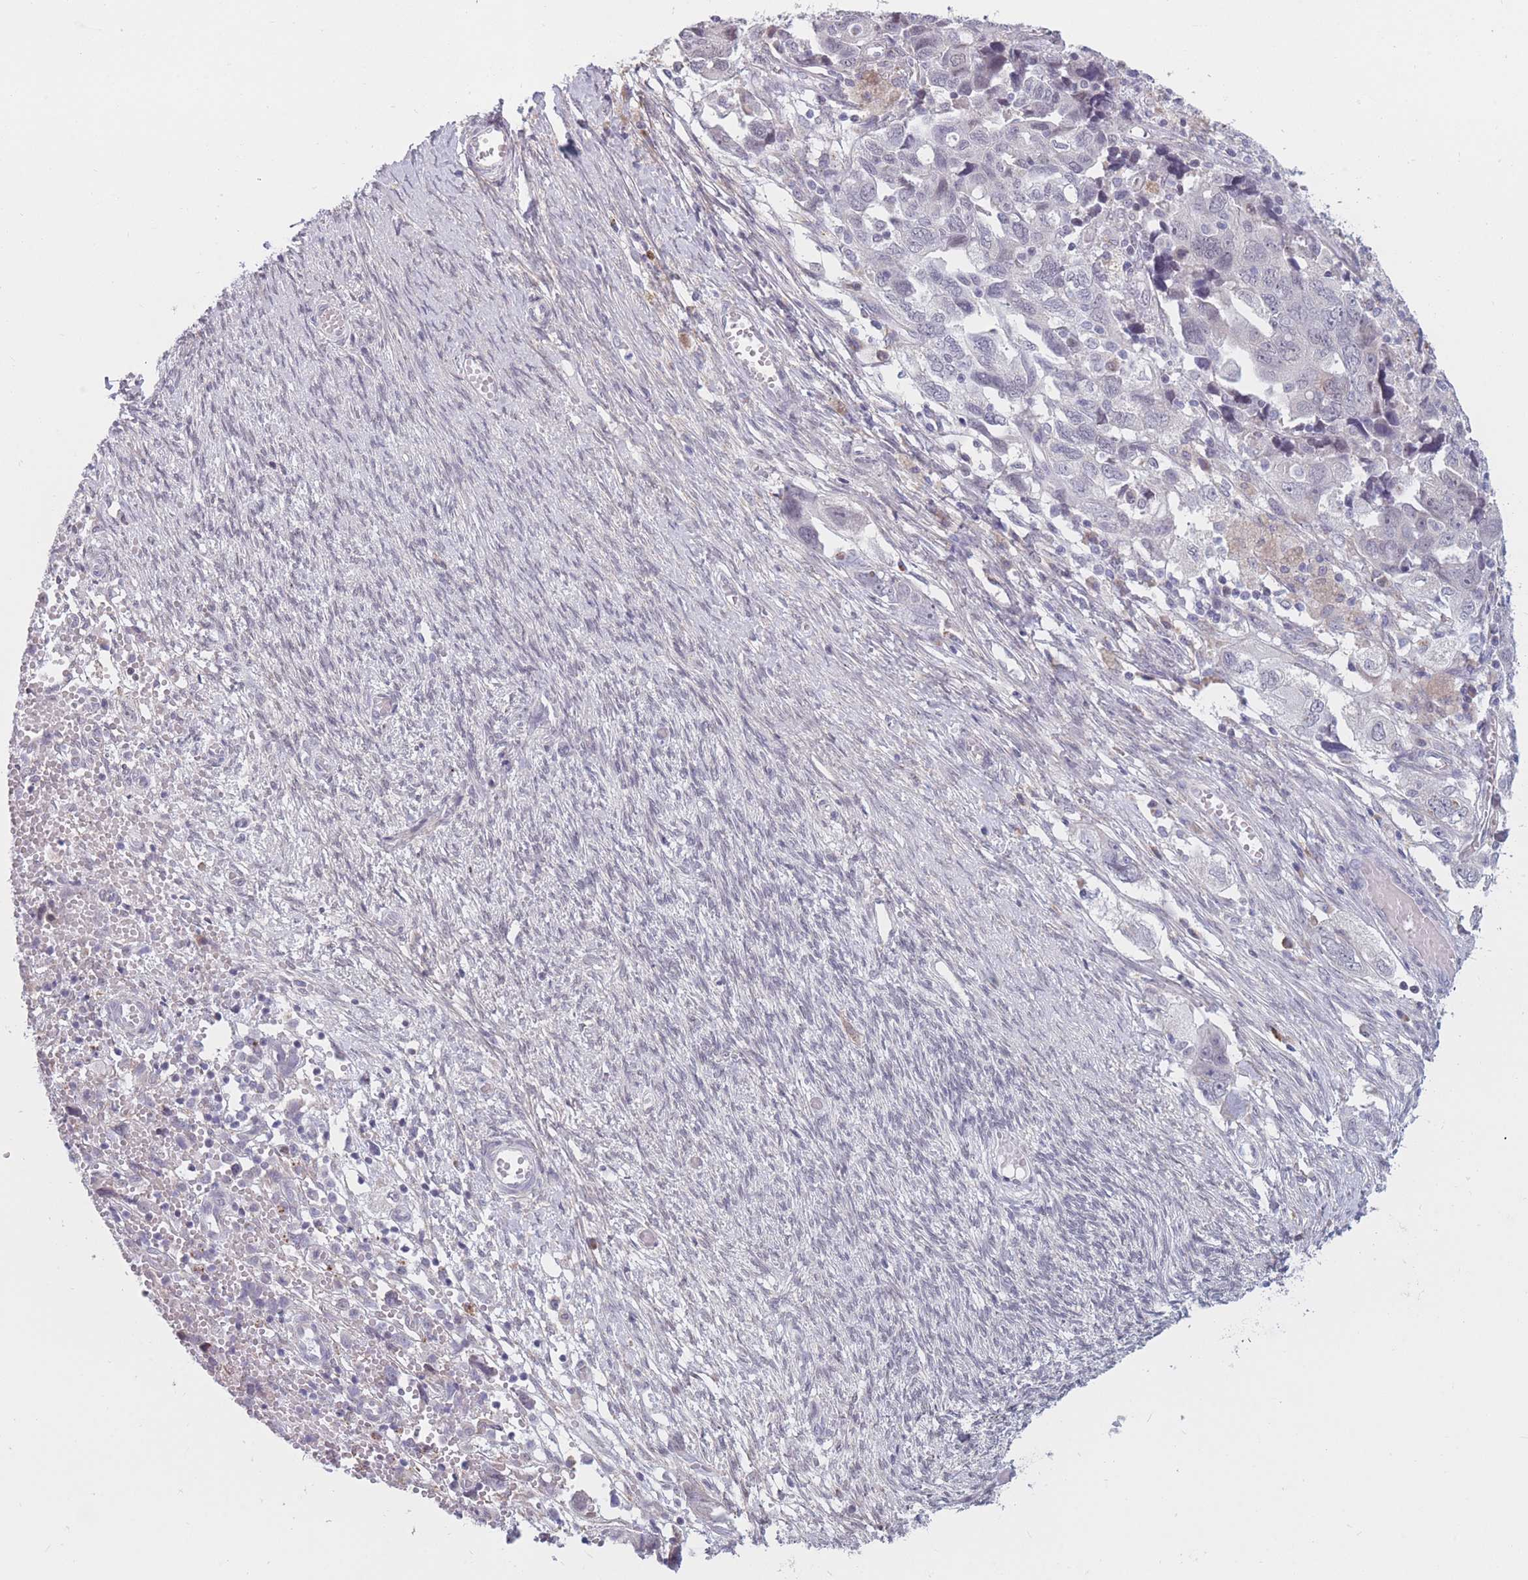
{"staining": {"intensity": "negative", "quantity": "none", "location": "none"}, "tissue": "ovarian cancer", "cell_type": "Tumor cells", "image_type": "cancer", "snomed": [{"axis": "morphology", "description": "Carcinoma, NOS"}, {"axis": "morphology", "description": "Cystadenocarcinoma, serous, NOS"}, {"axis": "topography", "description": "Ovary"}], "caption": "Histopathology image shows no significant protein positivity in tumor cells of ovarian serous cystadenocarcinoma. (DAB (3,3'-diaminobenzidine) immunohistochemistry (IHC) visualized using brightfield microscopy, high magnification).", "gene": "COL27A1", "patient": {"sex": "female", "age": 69}}